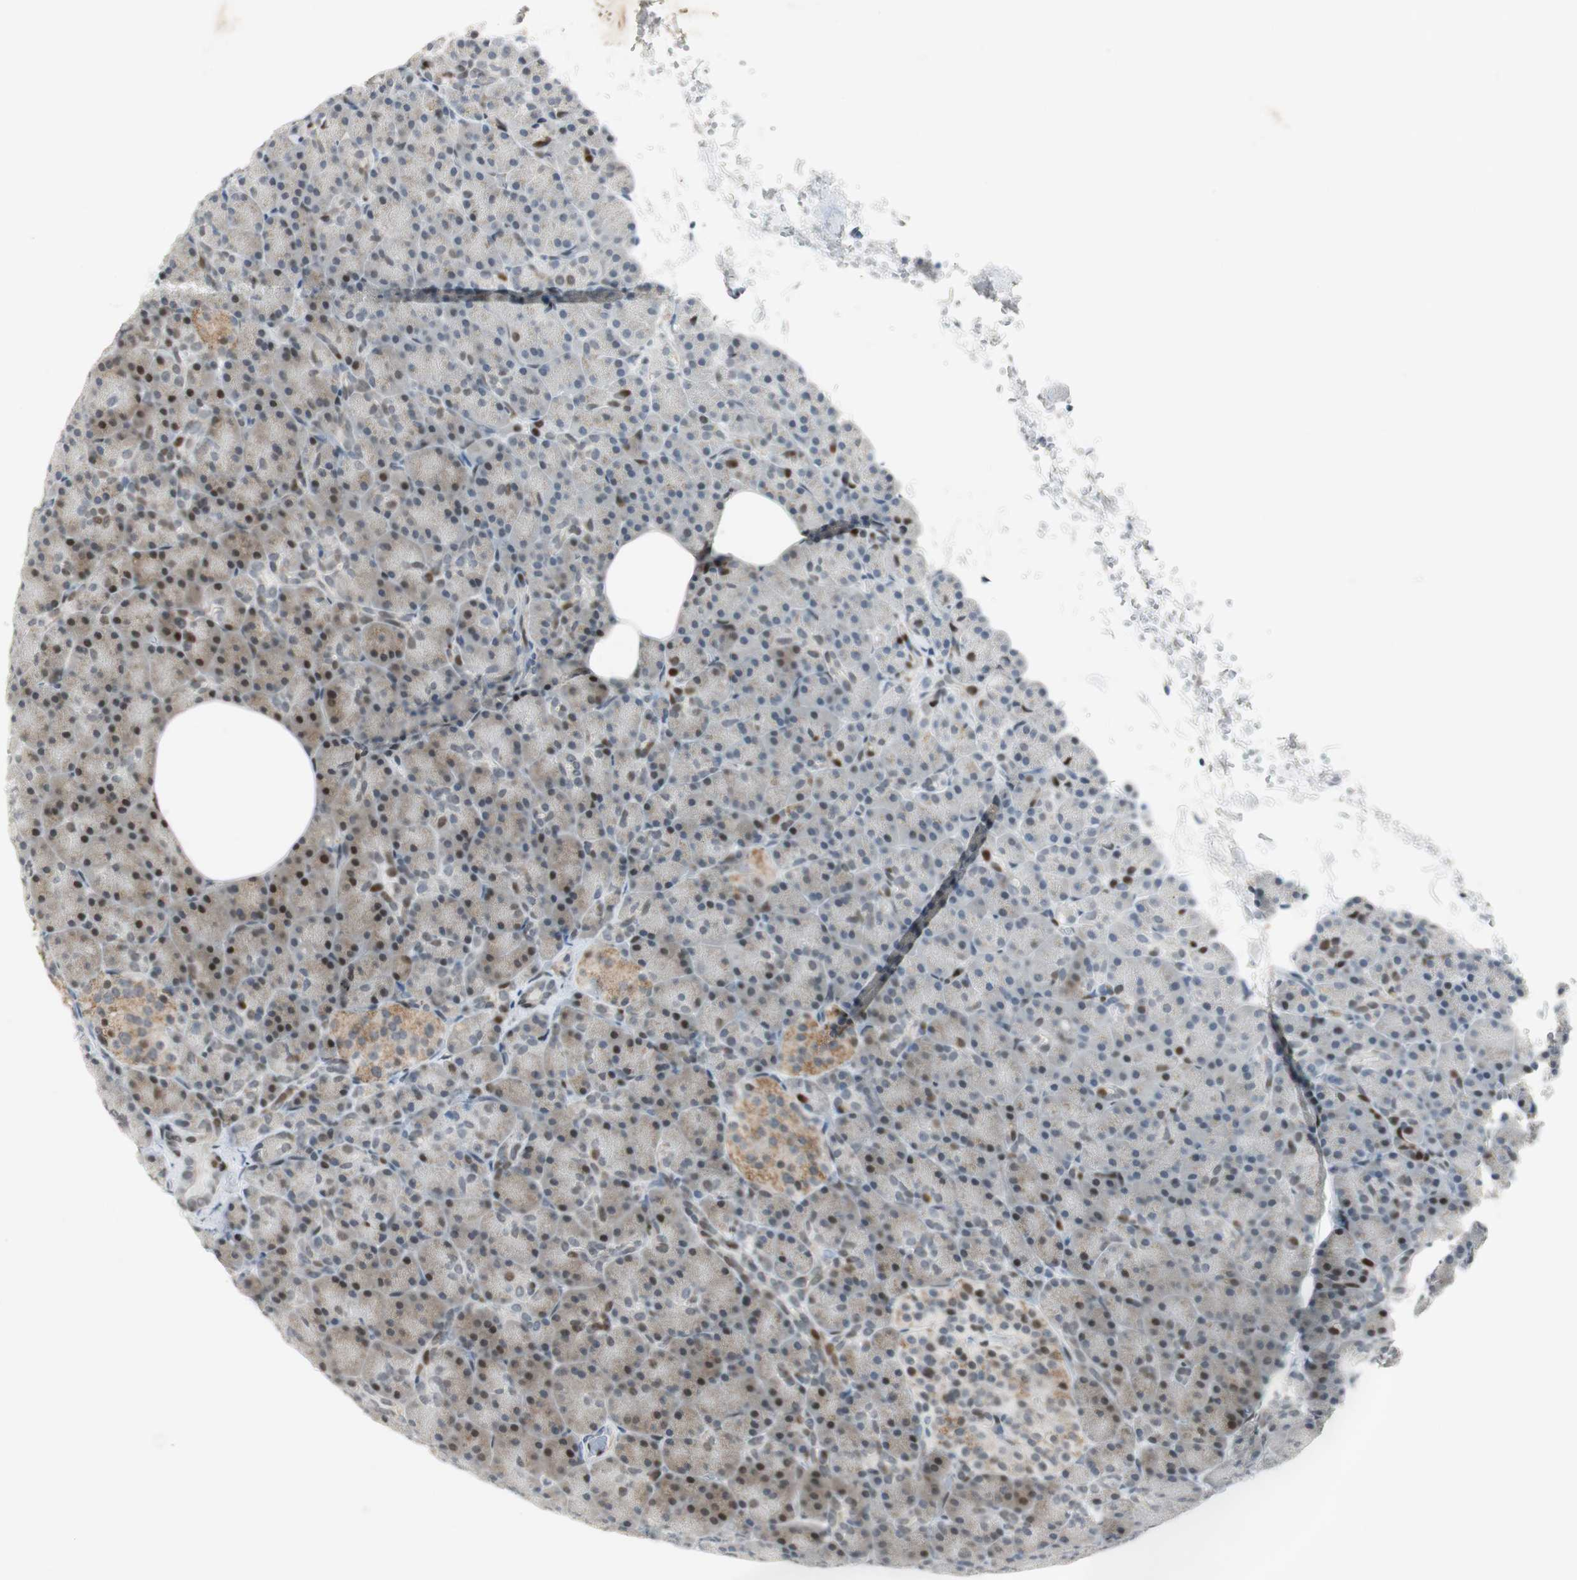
{"staining": {"intensity": "strong", "quantity": "<25%", "location": "nuclear"}, "tissue": "pancreas", "cell_type": "Exocrine glandular cells", "image_type": "normal", "snomed": [{"axis": "morphology", "description": "Normal tissue, NOS"}, {"axis": "topography", "description": "Pancreas"}], "caption": "Approximately <25% of exocrine glandular cells in unremarkable pancreas demonstrate strong nuclear protein staining as visualized by brown immunohistochemical staining.", "gene": "AJUBA", "patient": {"sex": "female", "age": 43}}